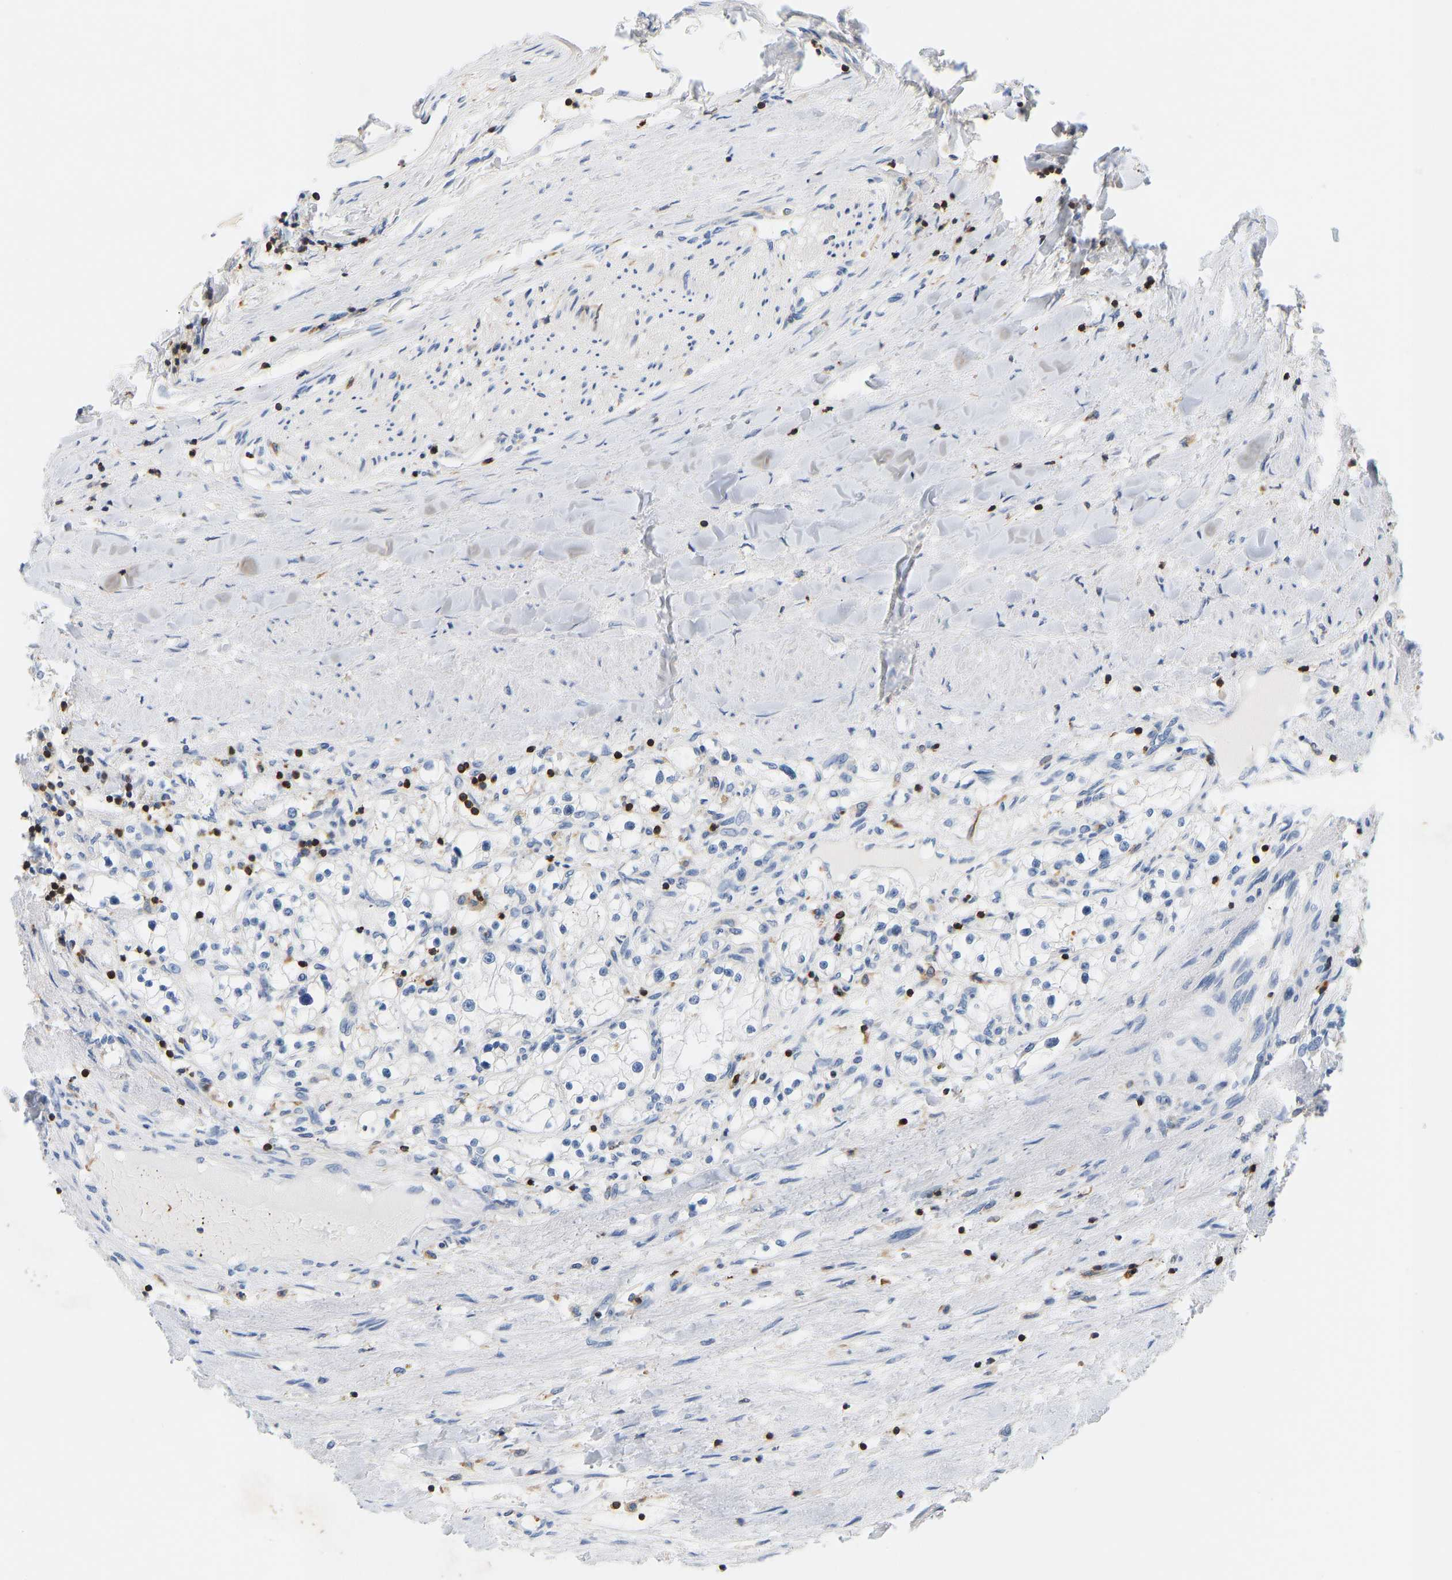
{"staining": {"intensity": "negative", "quantity": "none", "location": "none"}, "tissue": "renal cancer", "cell_type": "Tumor cells", "image_type": "cancer", "snomed": [{"axis": "morphology", "description": "Adenocarcinoma, NOS"}, {"axis": "topography", "description": "Kidney"}], "caption": "Tumor cells are negative for brown protein staining in adenocarcinoma (renal).", "gene": "EVL", "patient": {"sex": "male", "age": 68}}